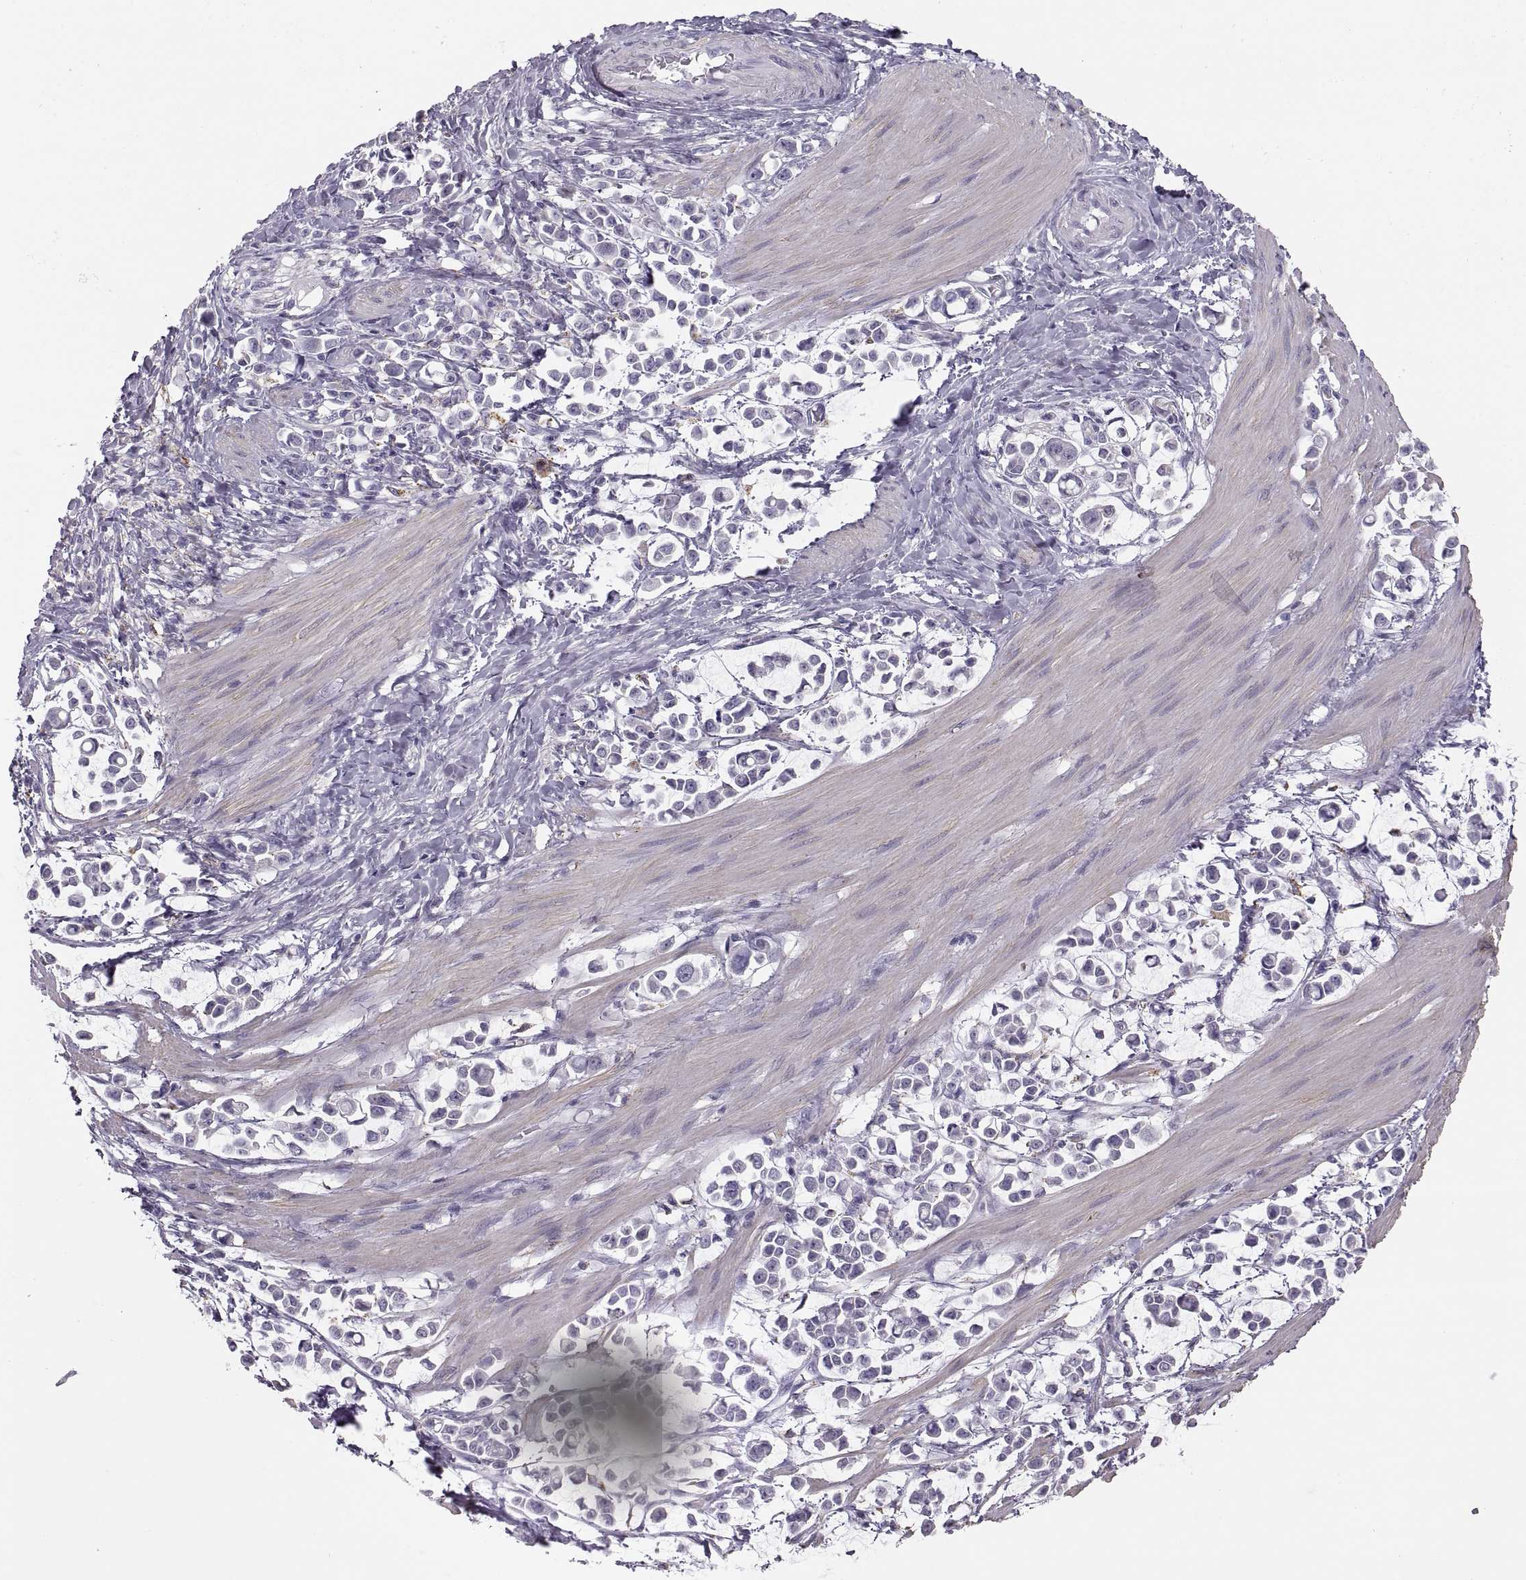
{"staining": {"intensity": "negative", "quantity": "none", "location": "none"}, "tissue": "stomach cancer", "cell_type": "Tumor cells", "image_type": "cancer", "snomed": [{"axis": "morphology", "description": "Adenocarcinoma, NOS"}, {"axis": "topography", "description": "Stomach"}], "caption": "Adenocarcinoma (stomach) was stained to show a protein in brown. There is no significant positivity in tumor cells.", "gene": "COL9A3", "patient": {"sex": "male", "age": 82}}